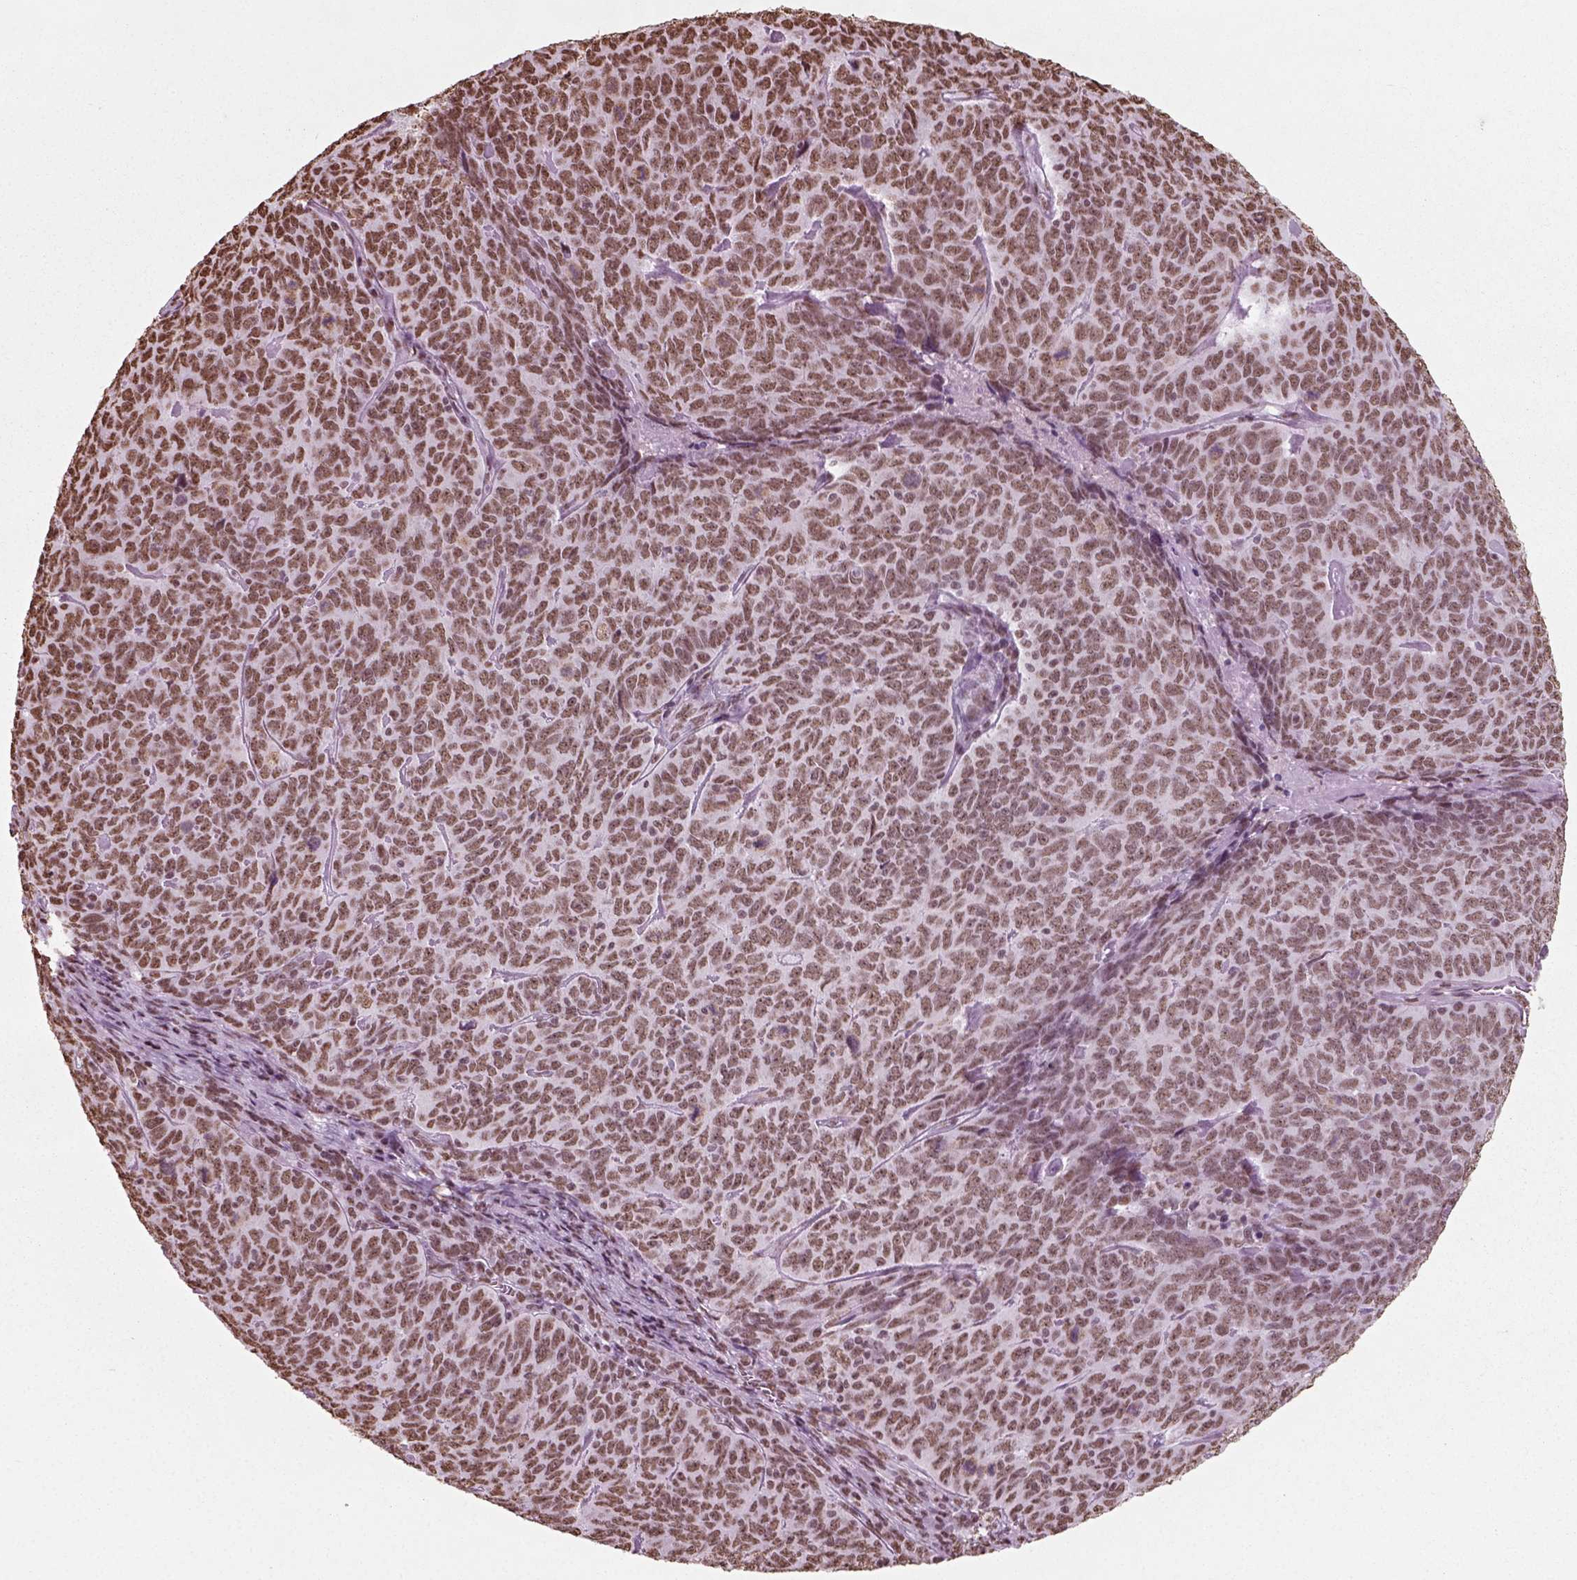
{"staining": {"intensity": "moderate", "quantity": ">75%", "location": "nuclear"}, "tissue": "skin cancer", "cell_type": "Tumor cells", "image_type": "cancer", "snomed": [{"axis": "morphology", "description": "Squamous cell carcinoma, NOS"}, {"axis": "topography", "description": "Skin"}, {"axis": "topography", "description": "Anal"}], "caption": "A micrograph of human skin squamous cell carcinoma stained for a protein displays moderate nuclear brown staining in tumor cells. (brown staining indicates protein expression, while blue staining denotes nuclei).", "gene": "POLR1H", "patient": {"sex": "female", "age": 51}}